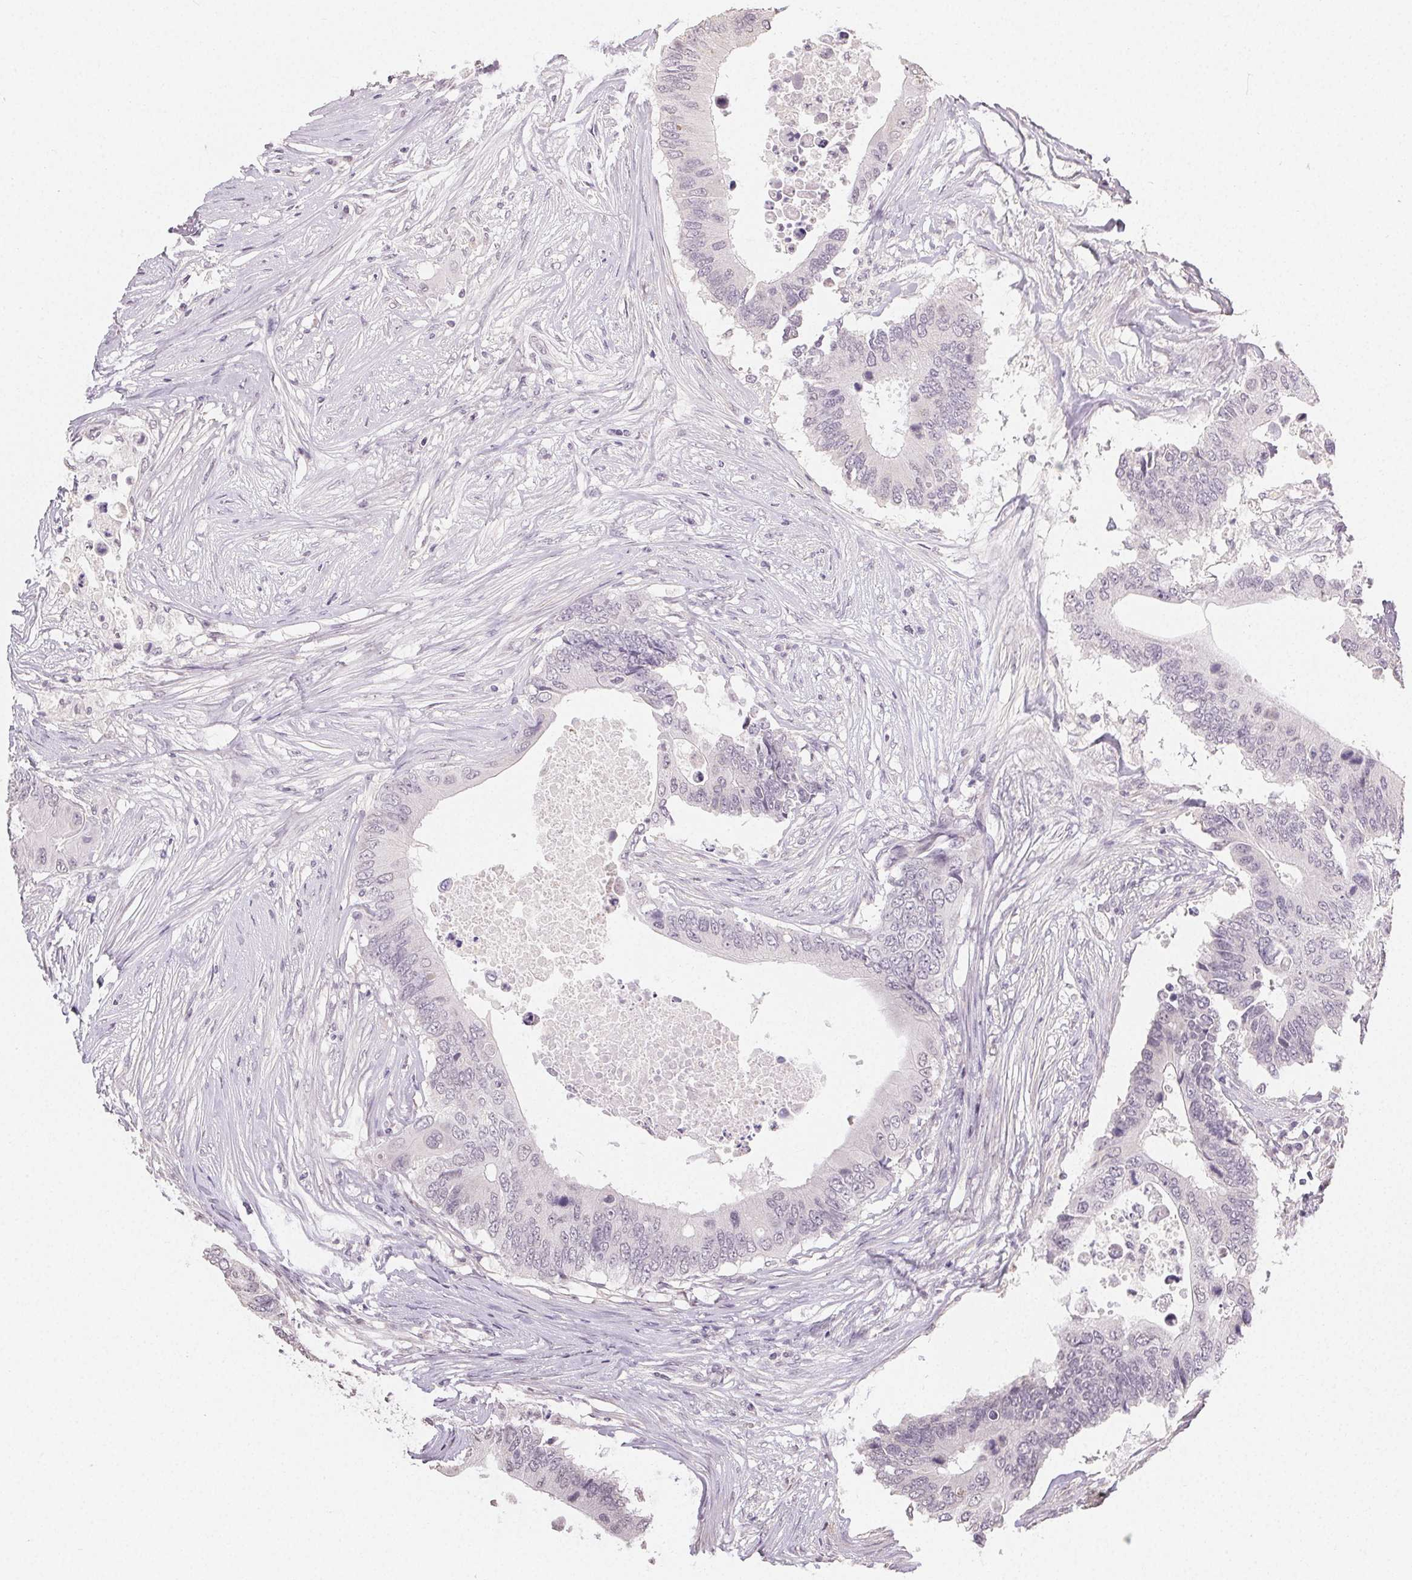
{"staining": {"intensity": "negative", "quantity": "none", "location": "none"}, "tissue": "colorectal cancer", "cell_type": "Tumor cells", "image_type": "cancer", "snomed": [{"axis": "morphology", "description": "Adenocarcinoma, NOS"}, {"axis": "topography", "description": "Colon"}], "caption": "Immunohistochemistry (IHC) histopathology image of neoplastic tissue: human colorectal cancer (adenocarcinoma) stained with DAB reveals no significant protein expression in tumor cells. (IHC, brightfield microscopy, high magnification).", "gene": "TMEM174", "patient": {"sex": "male", "age": 71}}